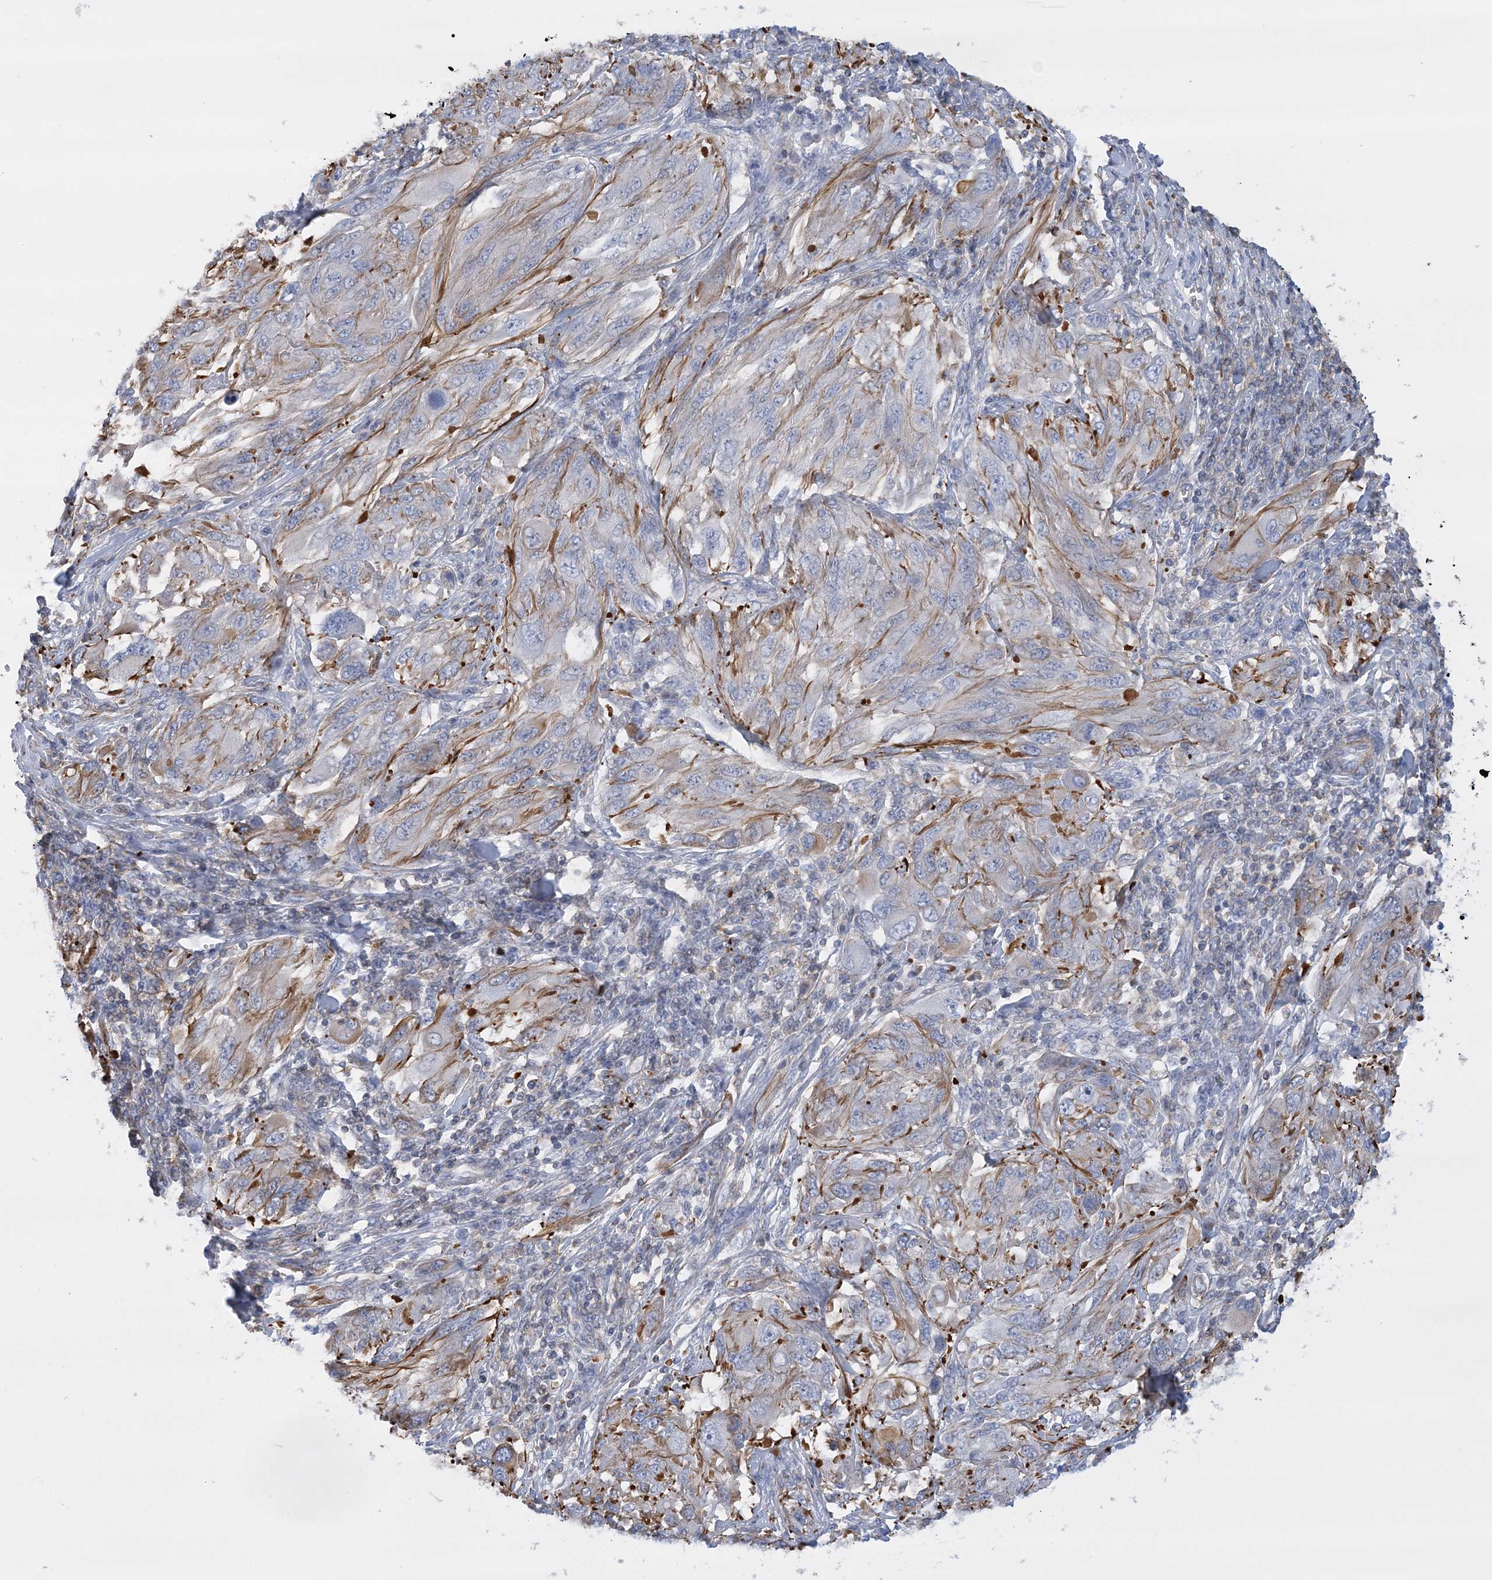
{"staining": {"intensity": "moderate", "quantity": "<25%", "location": "cytoplasmic/membranous"}, "tissue": "melanoma", "cell_type": "Tumor cells", "image_type": "cancer", "snomed": [{"axis": "morphology", "description": "Malignant melanoma, NOS"}, {"axis": "topography", "description": "Skin"}], "caption": "This is a micrograph of IHC staining of malignant melanoma, which shows moderate staining in the cytoplasmic/membranous of tumor cells.", "gene": "C11orf21", "patient": {"sex": "female", "age": 91}}